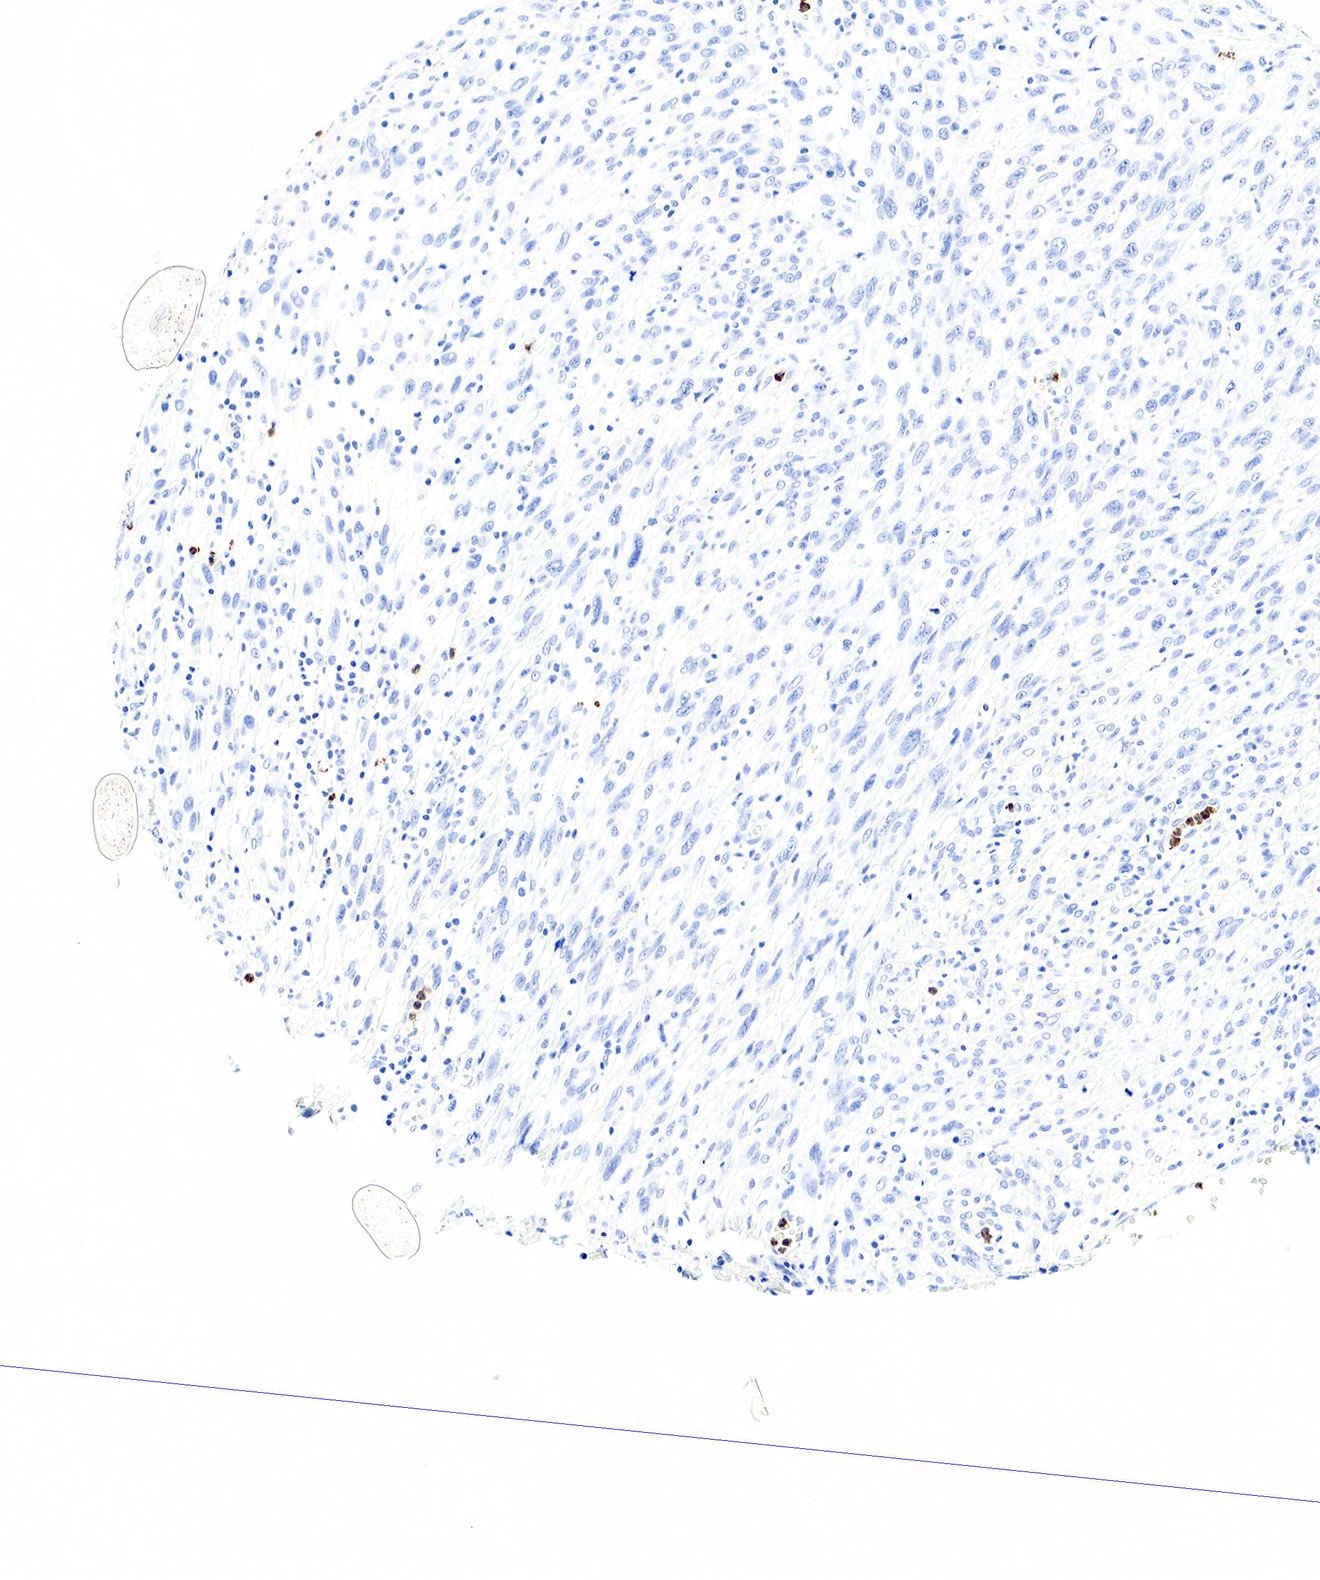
{"staining": {"intensity": "negative", "quantity": "none", "location": "none"}, "tissue": "melanoma", "cell_type": "Tumor cells", "image_type": "cancer", "snomed": [{"axis": "morphology", "description": "Malignant melanoma, NOS"}, {"axis": "topography", "description": "Skin"}], "caption": "There is no significant positivity in tumor cells of melanoma.", "gene": "FUT4", "patient": {"sex": "male", "age": 51}}